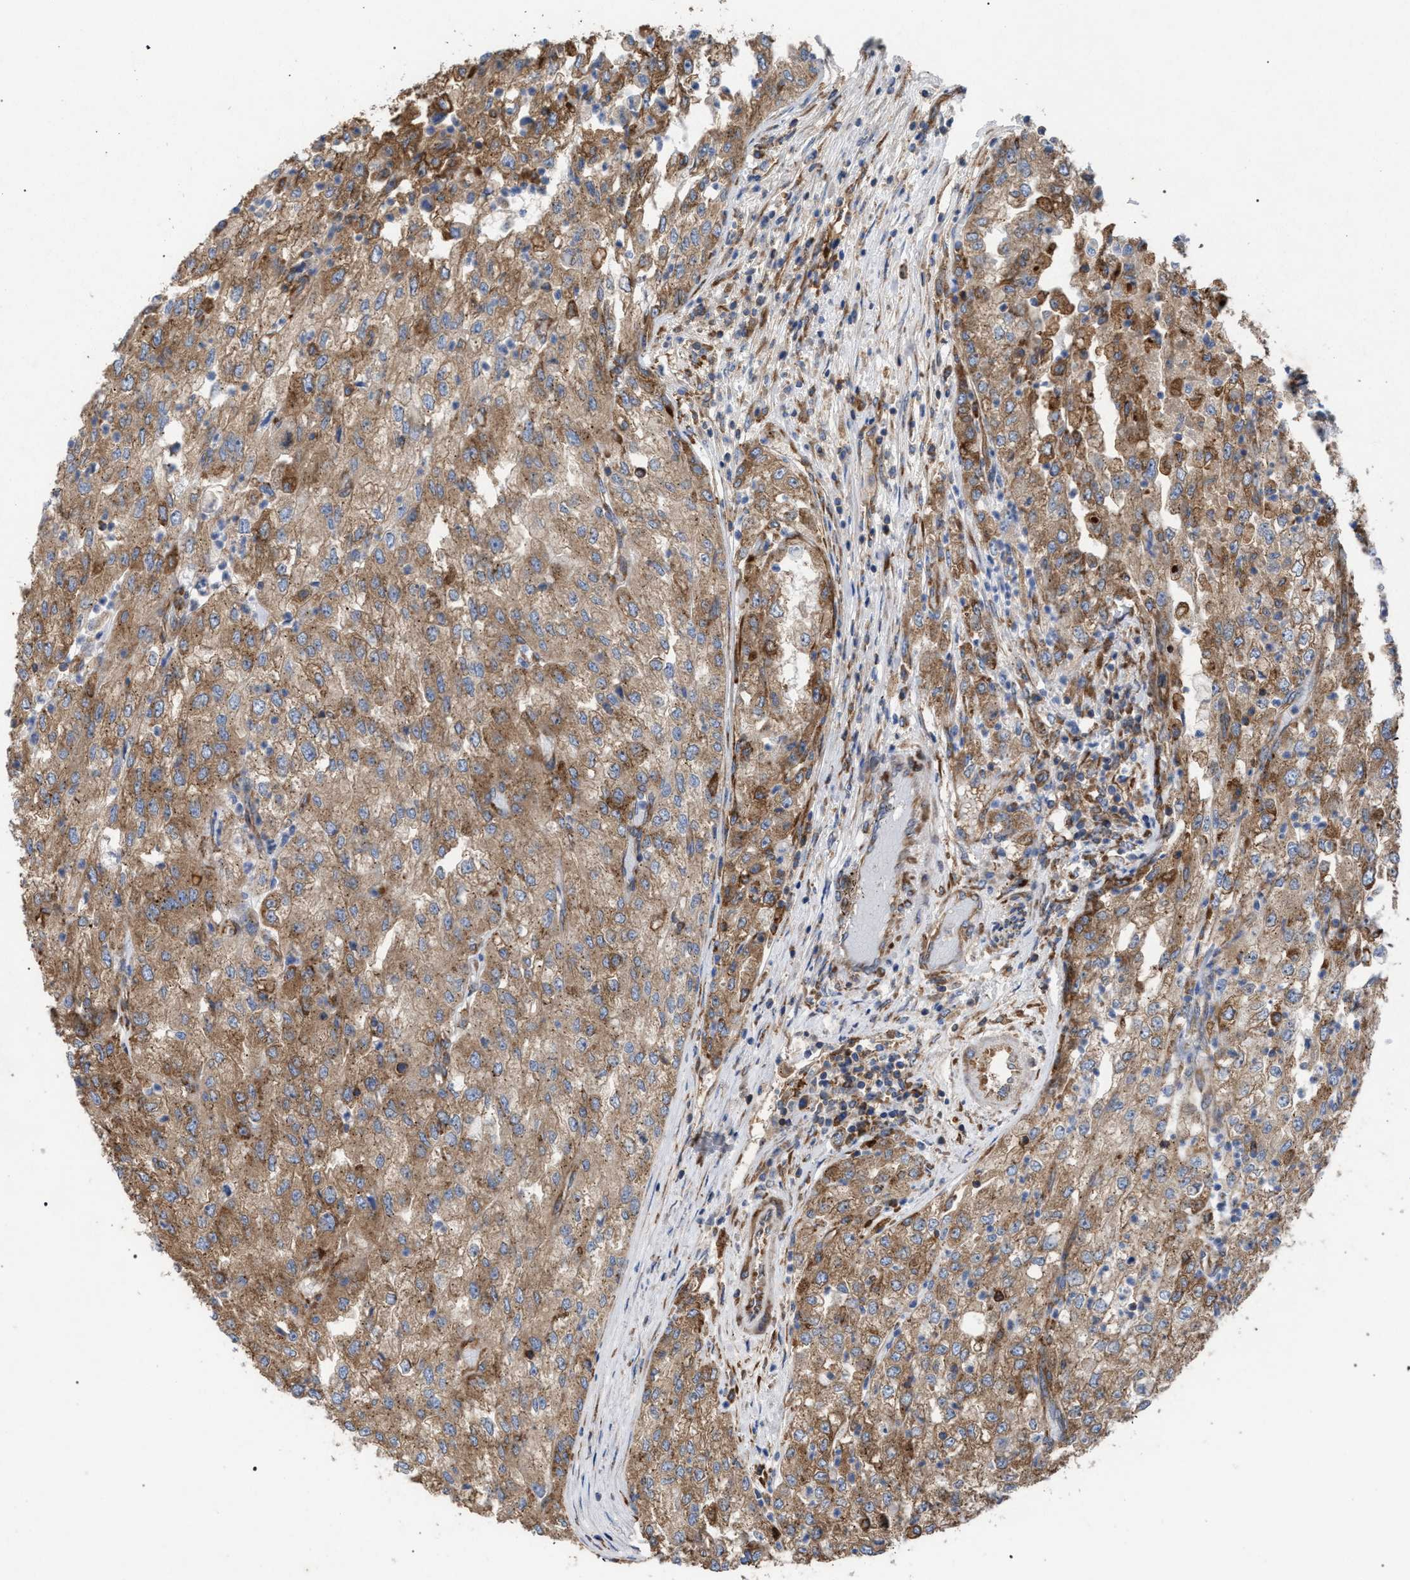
{"staining": {"intensity": "moderate", "quantity": ">75%", "location": "cytoplasmic/membranous"}, "tissue": "renal cancer", "cell_type": "Tumor cells", "image_type": "cancer", "snomed": [{"axis": "morphology", "description": "Adenocarcinoma, NOS"}, {"axis": "topography", "description": "Kidney"}], "caption": "Moderate cytoplasmic/membranous positivity is identified in approximately >75% of tumor cells in adenocarcinoma (renal).", "gene": "CDR2L", "patient": {"sex": "female", "age": 54}}